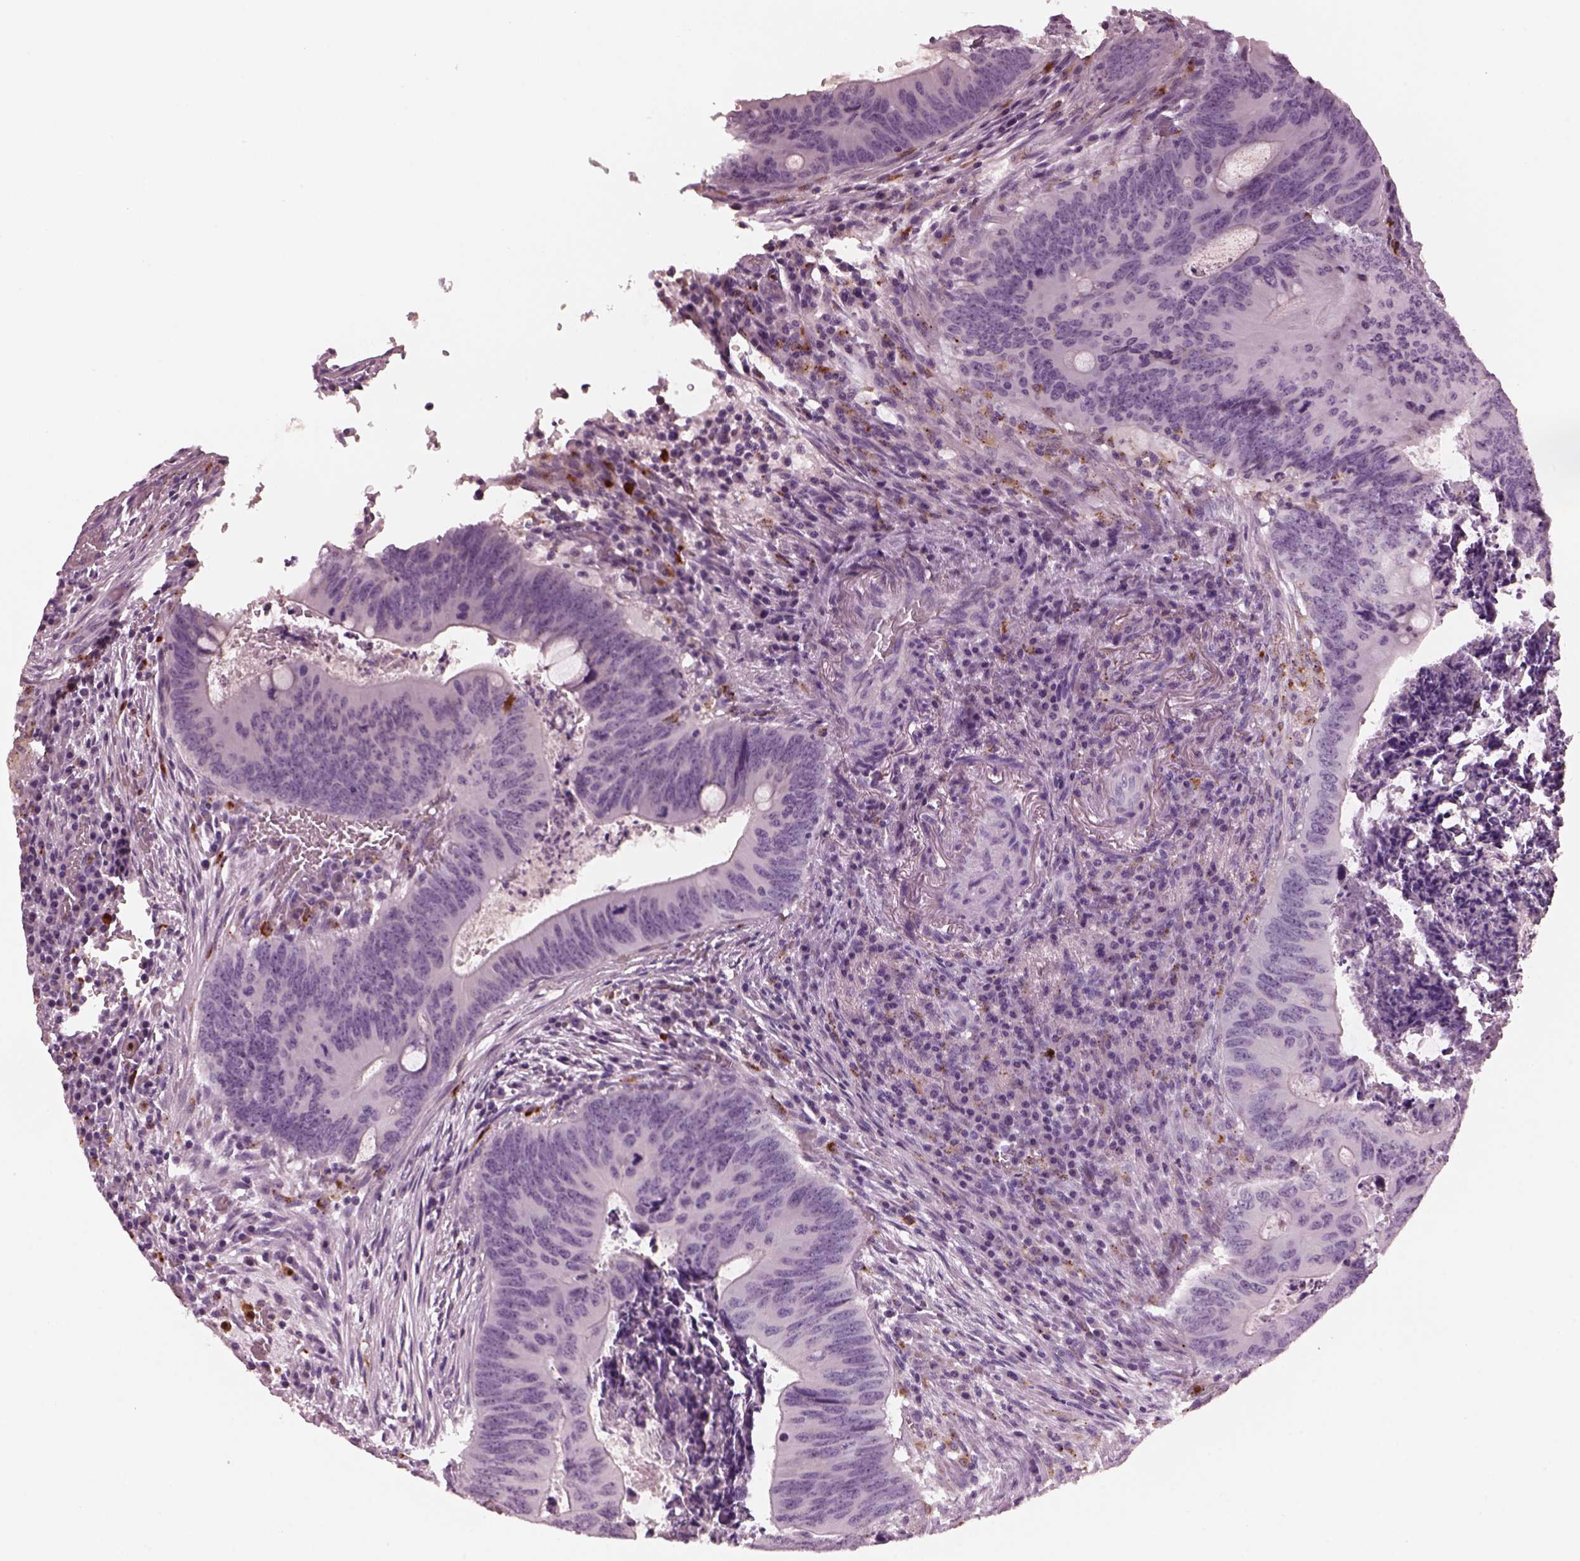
{"staining": {"intensity": "negative", "quantity": "none", "location": "none"}, "tissue": "colorectal cancer", "cell_type": "Tumor cells", "image_type": "cancer", "snomed": [{"axis": "morphology", "description": "Adenocarcinoma, NOS"}, {"axis": "topography", "description": "Colon"}], "caption": "Immunohistochemistry (IHC) of human colorectal cancer (adenocarcinoma) exhibits no expression in tumor cells. (DAB (3,3'-diaminobenzidine) immunohistochemistry visualized using brightfield microscopy, high magnification).", "gene": "SLAMF8", "patient": {"sex": "female", "age": 74}}